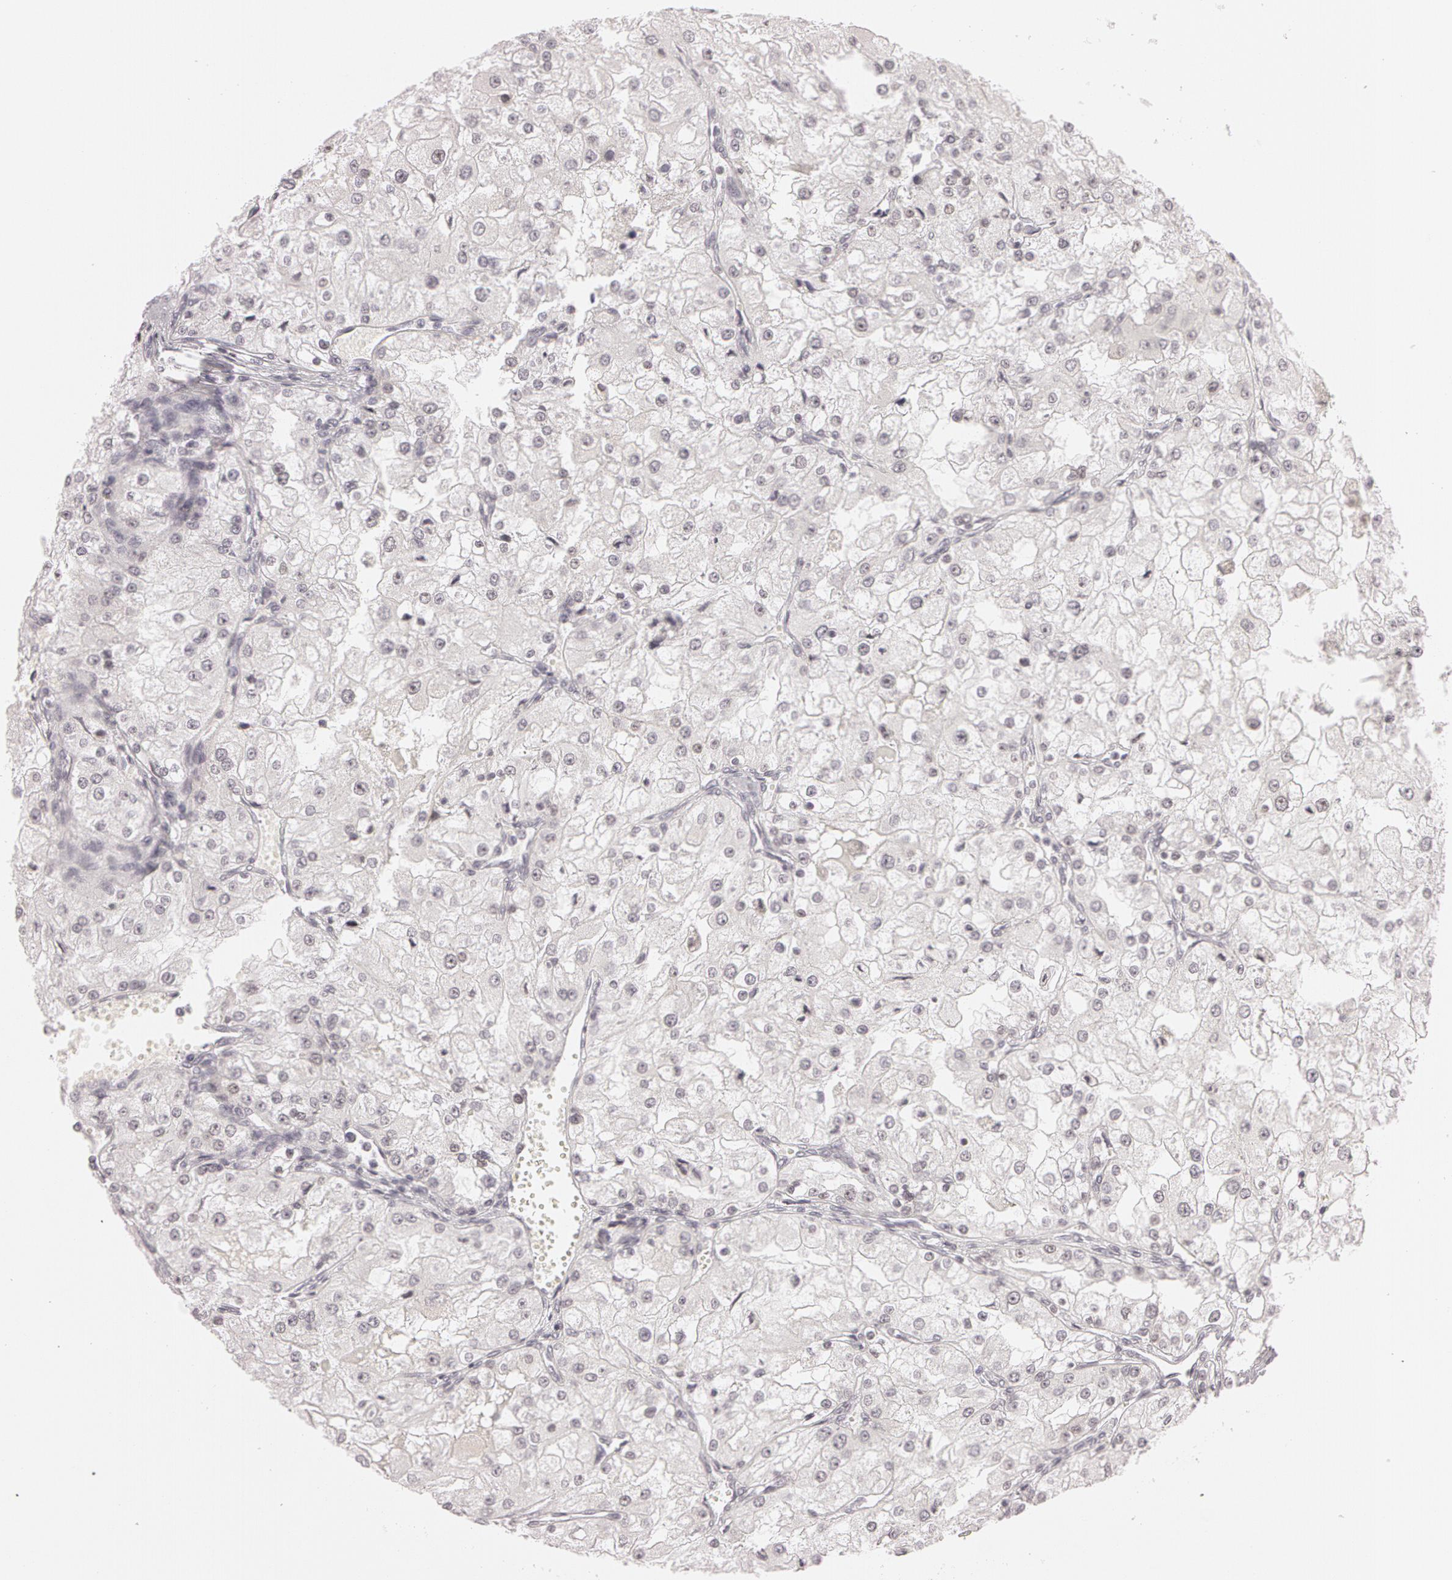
{"staining": {"intensity": "negative", "quantity": "none", "location": "none"}, "tissue": "renal cancer", "cell_type": "Tumor cells", "image_type": "cancer", "snomed": [{"axis": "morphology", "description": "Adenocarcinoma, NOS"}, {"axis": "topography", "description": "Kidney"}], "caption": "Renal adenocarcinoma was stained to show a protein in brown. There is no significant positivity in tumor cells. (Brightfield microscopy of DAB (3,3'-diaminobenzidine) immunohistochemistry at high magnification).", "gene": "FBL", "patient": {"sex": "female", "age": 74}}